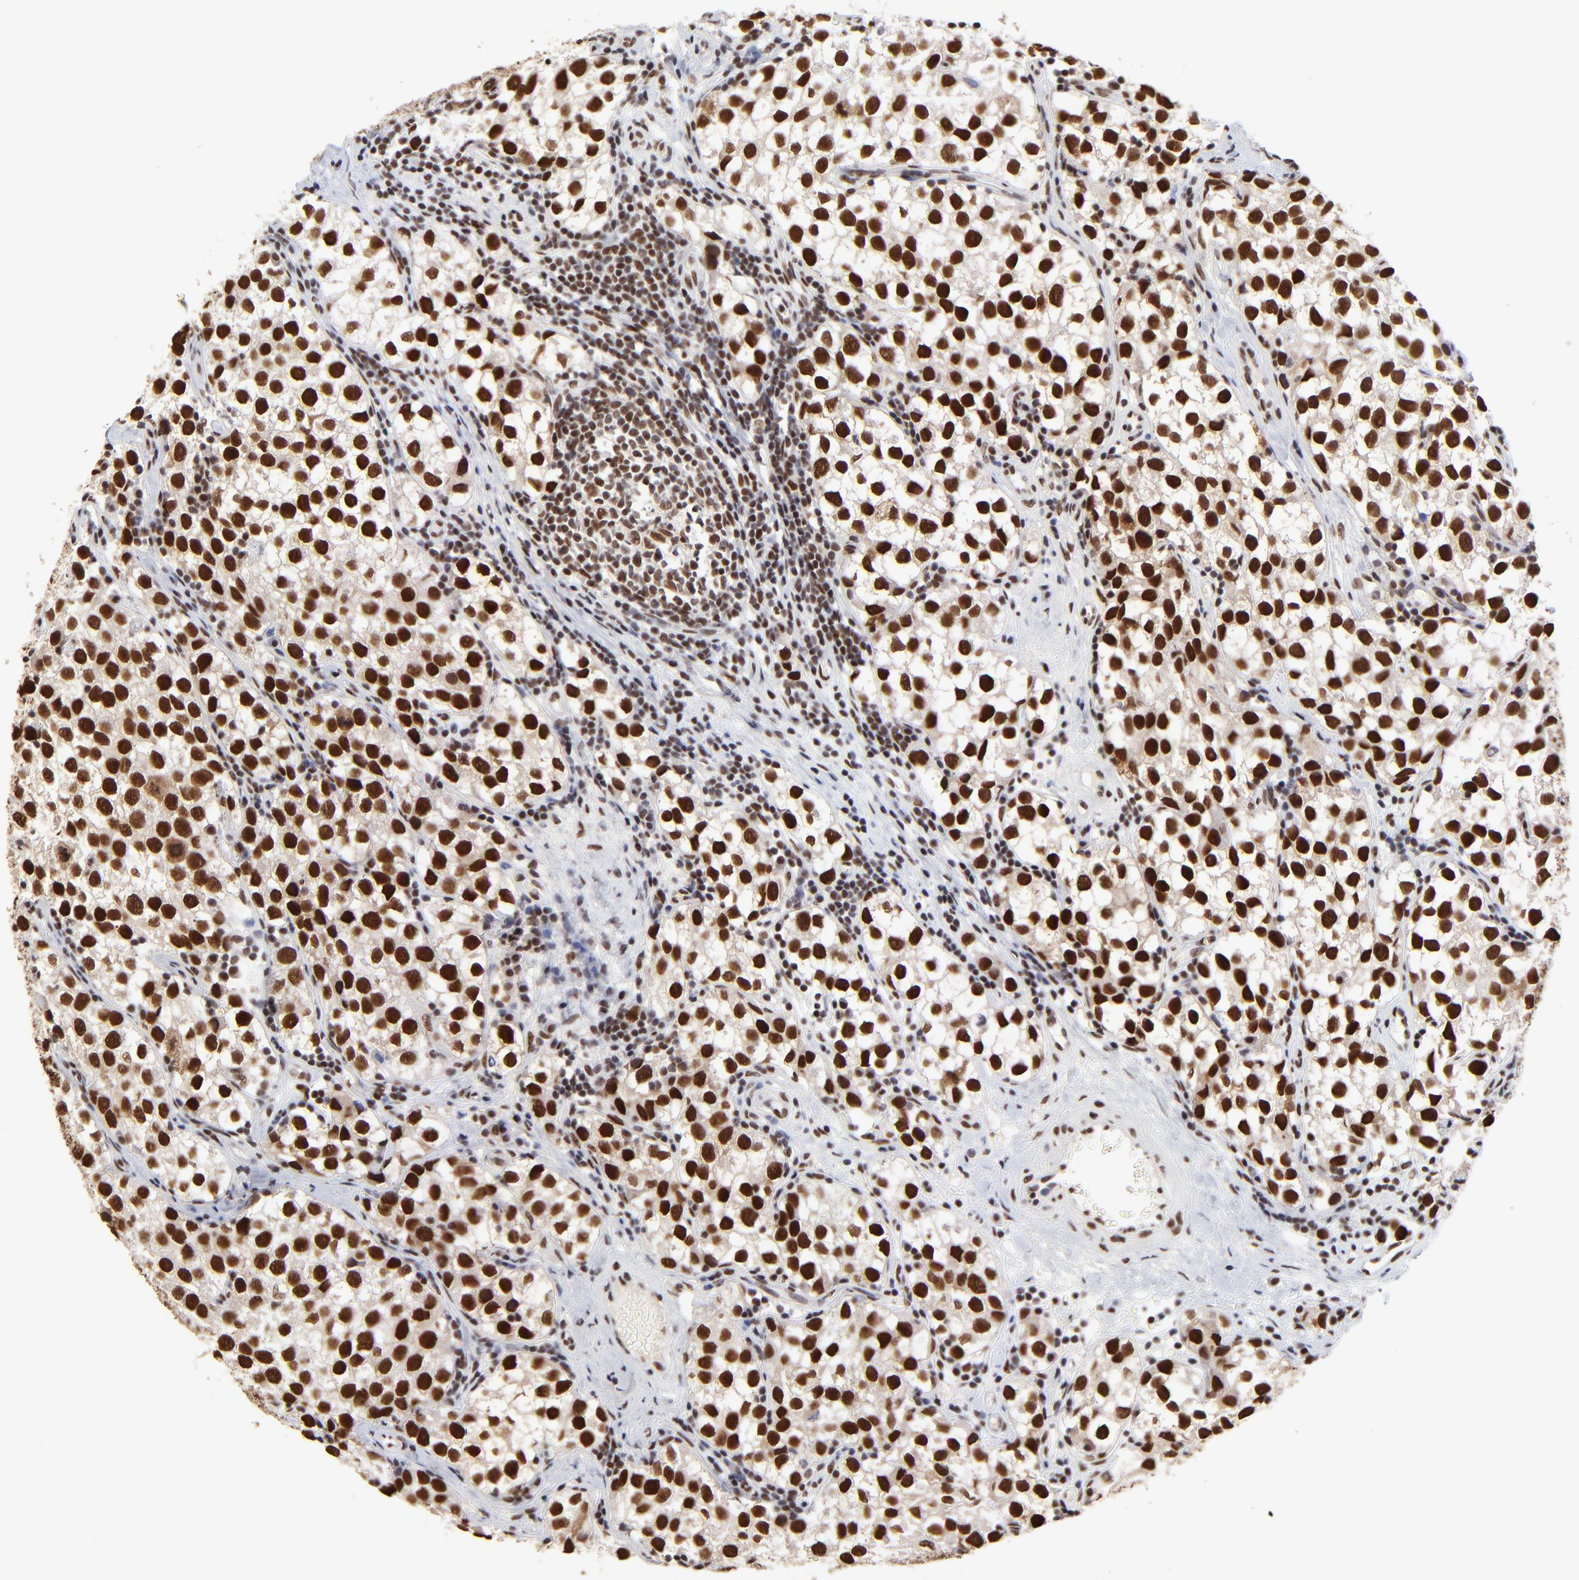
{"staining": {"intensity": "strong", "quantity": ">75%", "location": "nuclear"}, "tissue": "testis cancer", "cell_type": "Tumor cells", "image_type": "cancer", "snomed": [{"axis": "morphology", "description": "Seminoma, NOS"}, {"axis": "topography", "description": "Testis"}], "caption": "Testis cancer (seminoma) stained for a protein displays strong nuclear positivity in tumor cells. The staining was performed using DAB (3,3'-diaminobenzidine), with brown indicating positive protein expression. Nuclei are stained blue with hematoxylin.", "gene": "ZMYM3", "patient": {"sex": "male", "age": 39}}